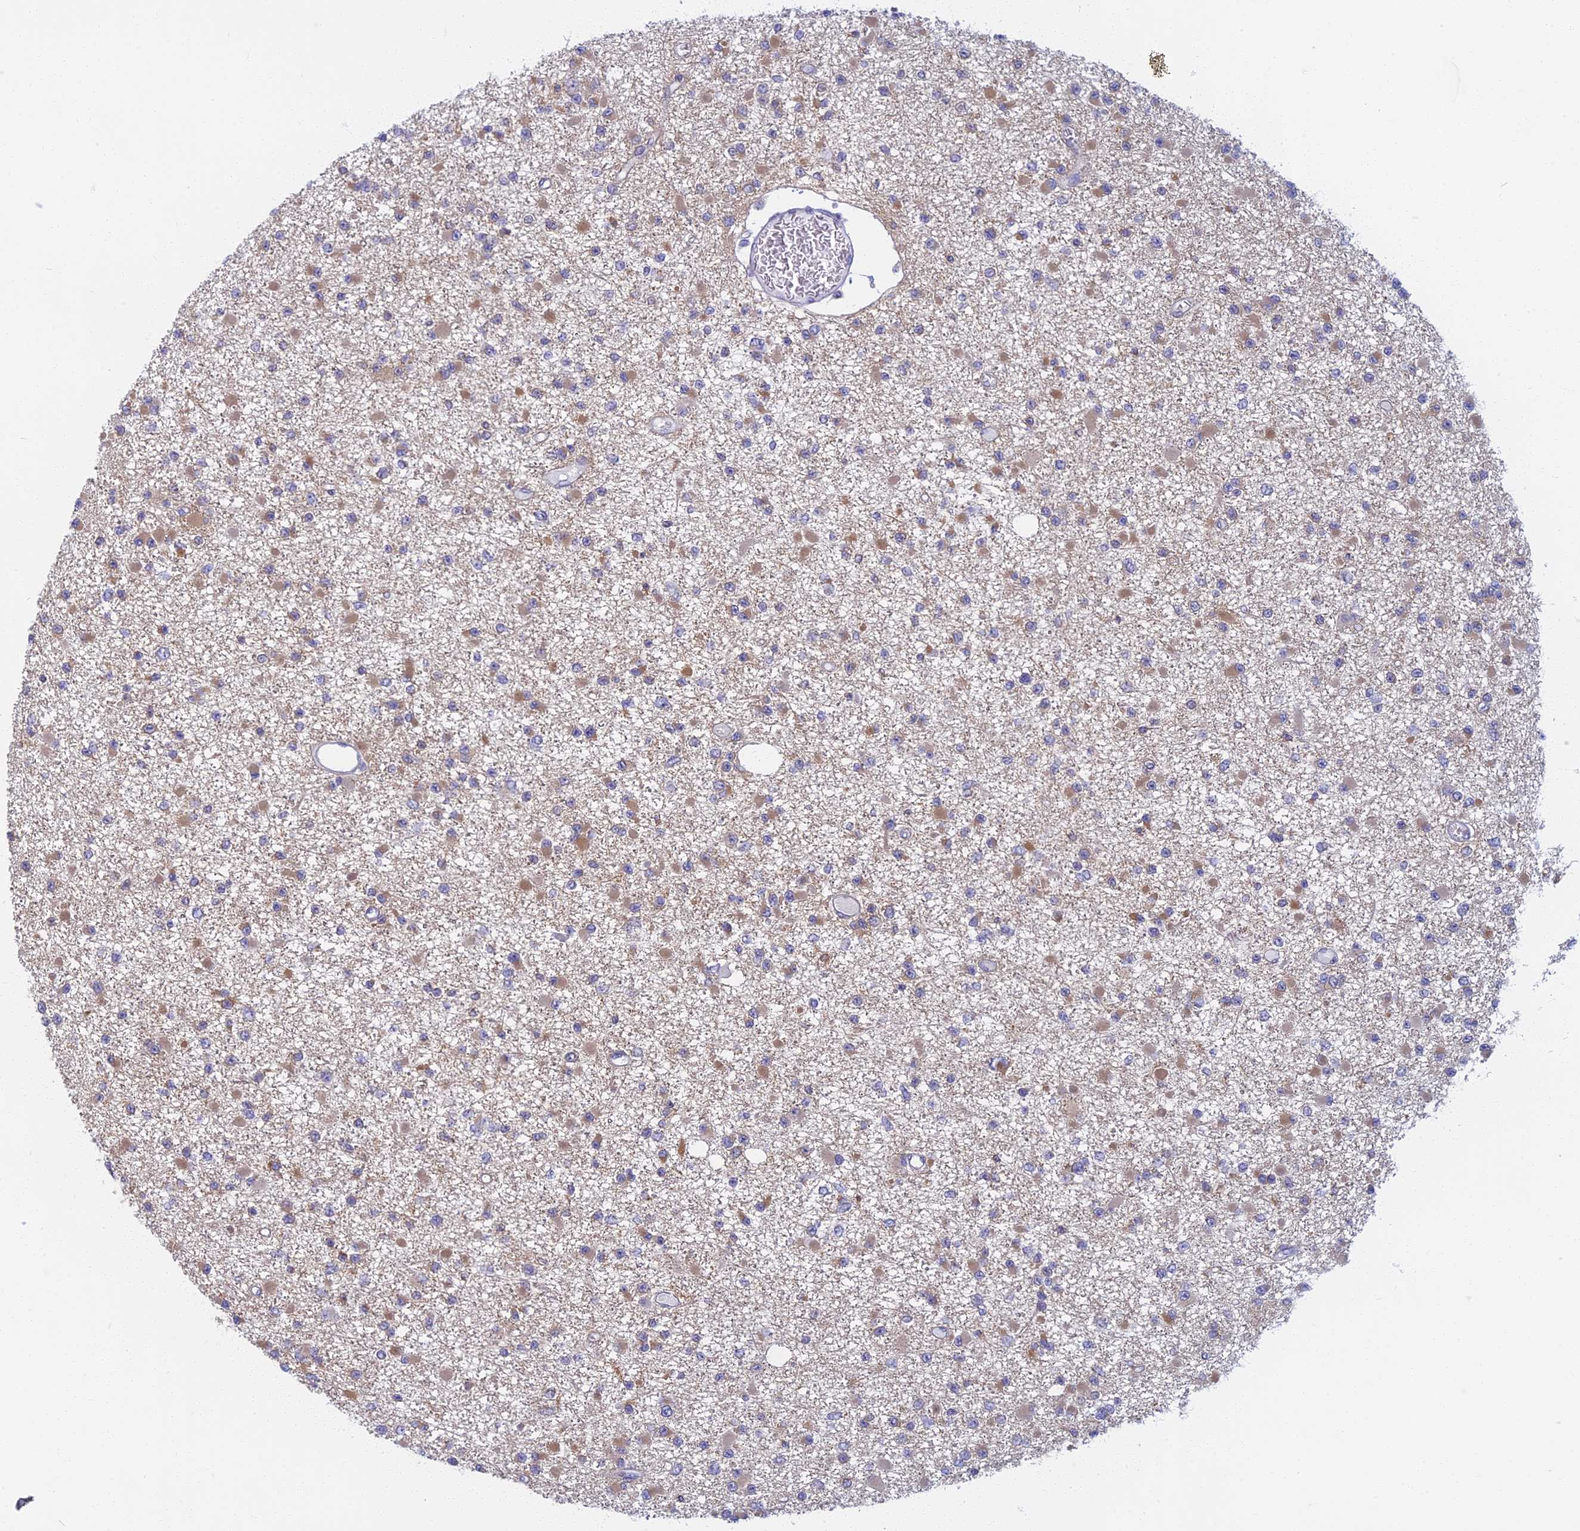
{"staining": {"intensity": "weak", "quantity": "25%-75%", "location": "cytoplasmic/membranous"}, "tissue": "glioma", "cell_type": "Tumor cells", "image_type": "cancer", "snomed": [{"axis": "morphology", "description": "Glioma, malignant, Low grade"}, {"axis": "topography", "description": "Brain"}], "caption": "Glioma tissue reveals weak cytoplasmic/membranous expression in about 25%-75% of tumor cells, visualized by immunohistochemistry. The staining is performed using DAB brown chromogen to label protein expression. The nuclei are counter-stained blue using hematoxylin.", "gene": "DDX51", "patient": {"sex": "female", "age": 22}}